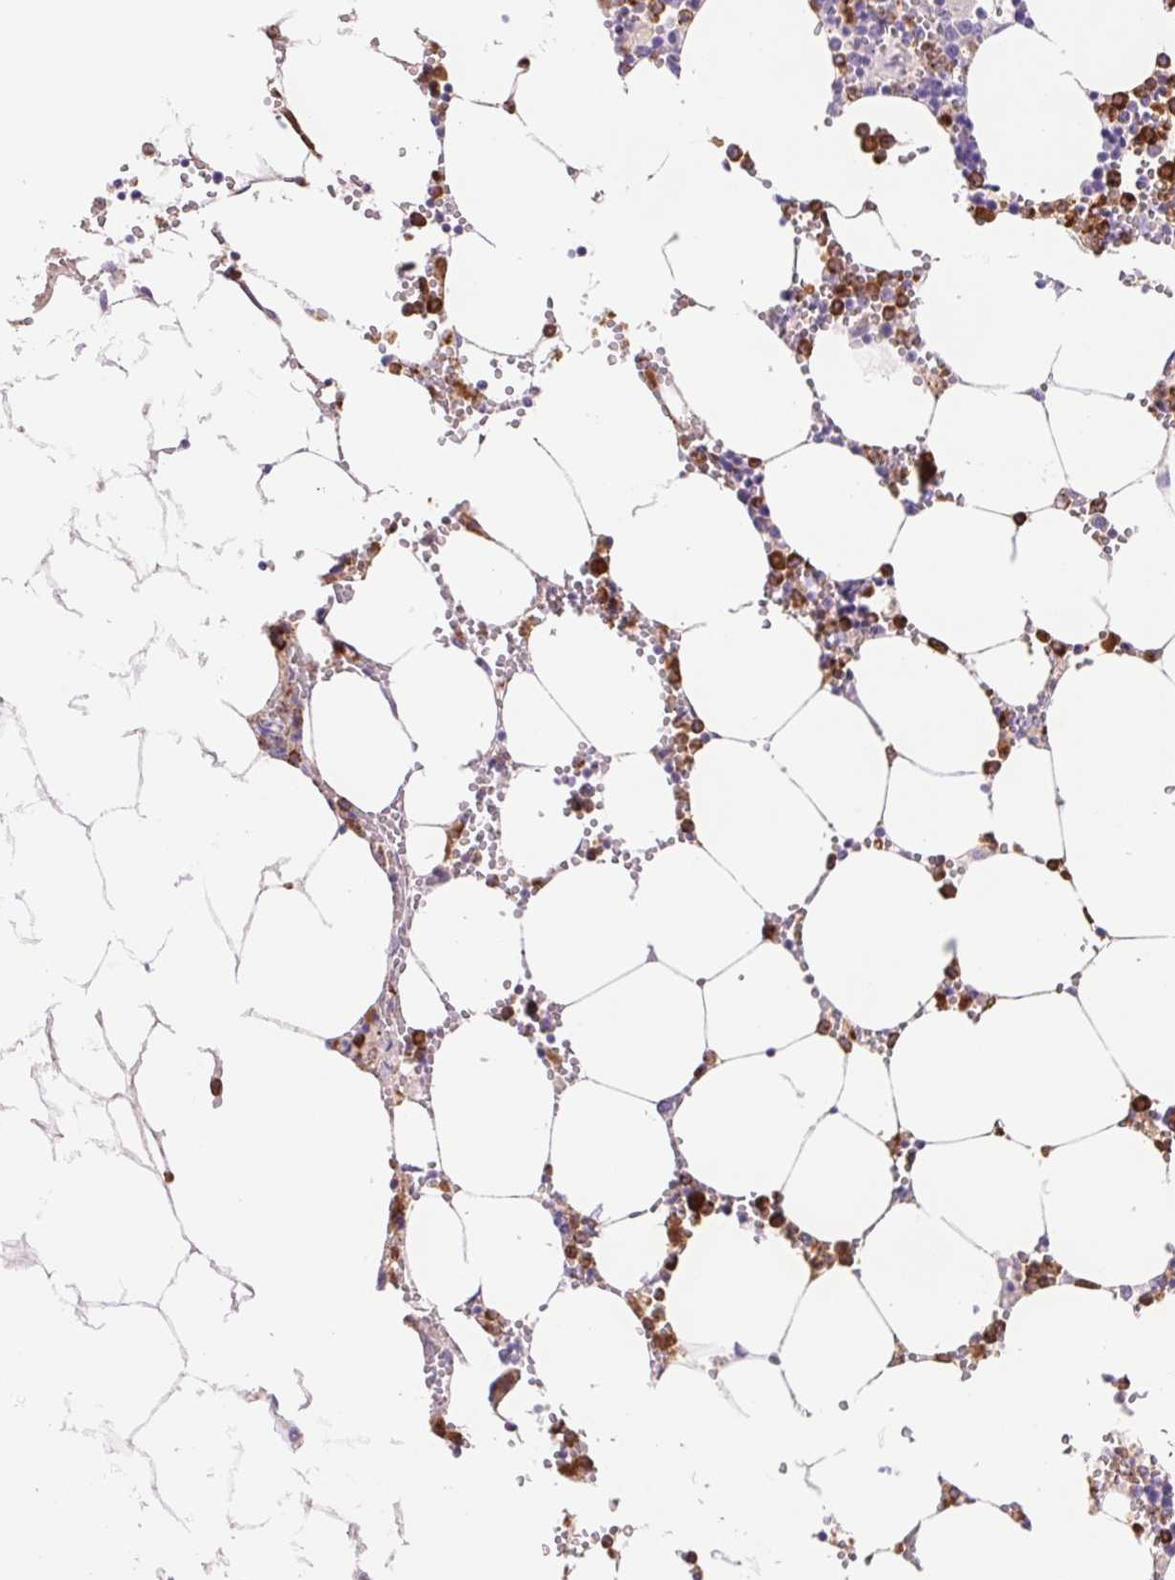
{"staining": {"intensity": "strong", "quantity": "25%-75%", "location": "cytoplasmic/membranous"}, "tissue": "bone marrow", "cell_type": "Hematopoietic cells", "image_type": "normal", "snomed": [{"axis": "morphology", "description": "Normal tissue, NOS"}, {"axis": "topography", "description": "Bone marrow"}], "caption": "Immunohistochemical staining of normal human bone marrow reveals 25%-75% levels of strong cytoplasmic/membranous protein expression in about 25%-75% of hematopoietic cells. The staining was performed using DAB (3,3'-diaminobenzidine) to visualize the protein expression in brown, while the nuclei were stained in blue with hematoxylin (Magnification: 20x).", "gene": "SH2D6", "patient": {"sex": "male", "age": 54}}